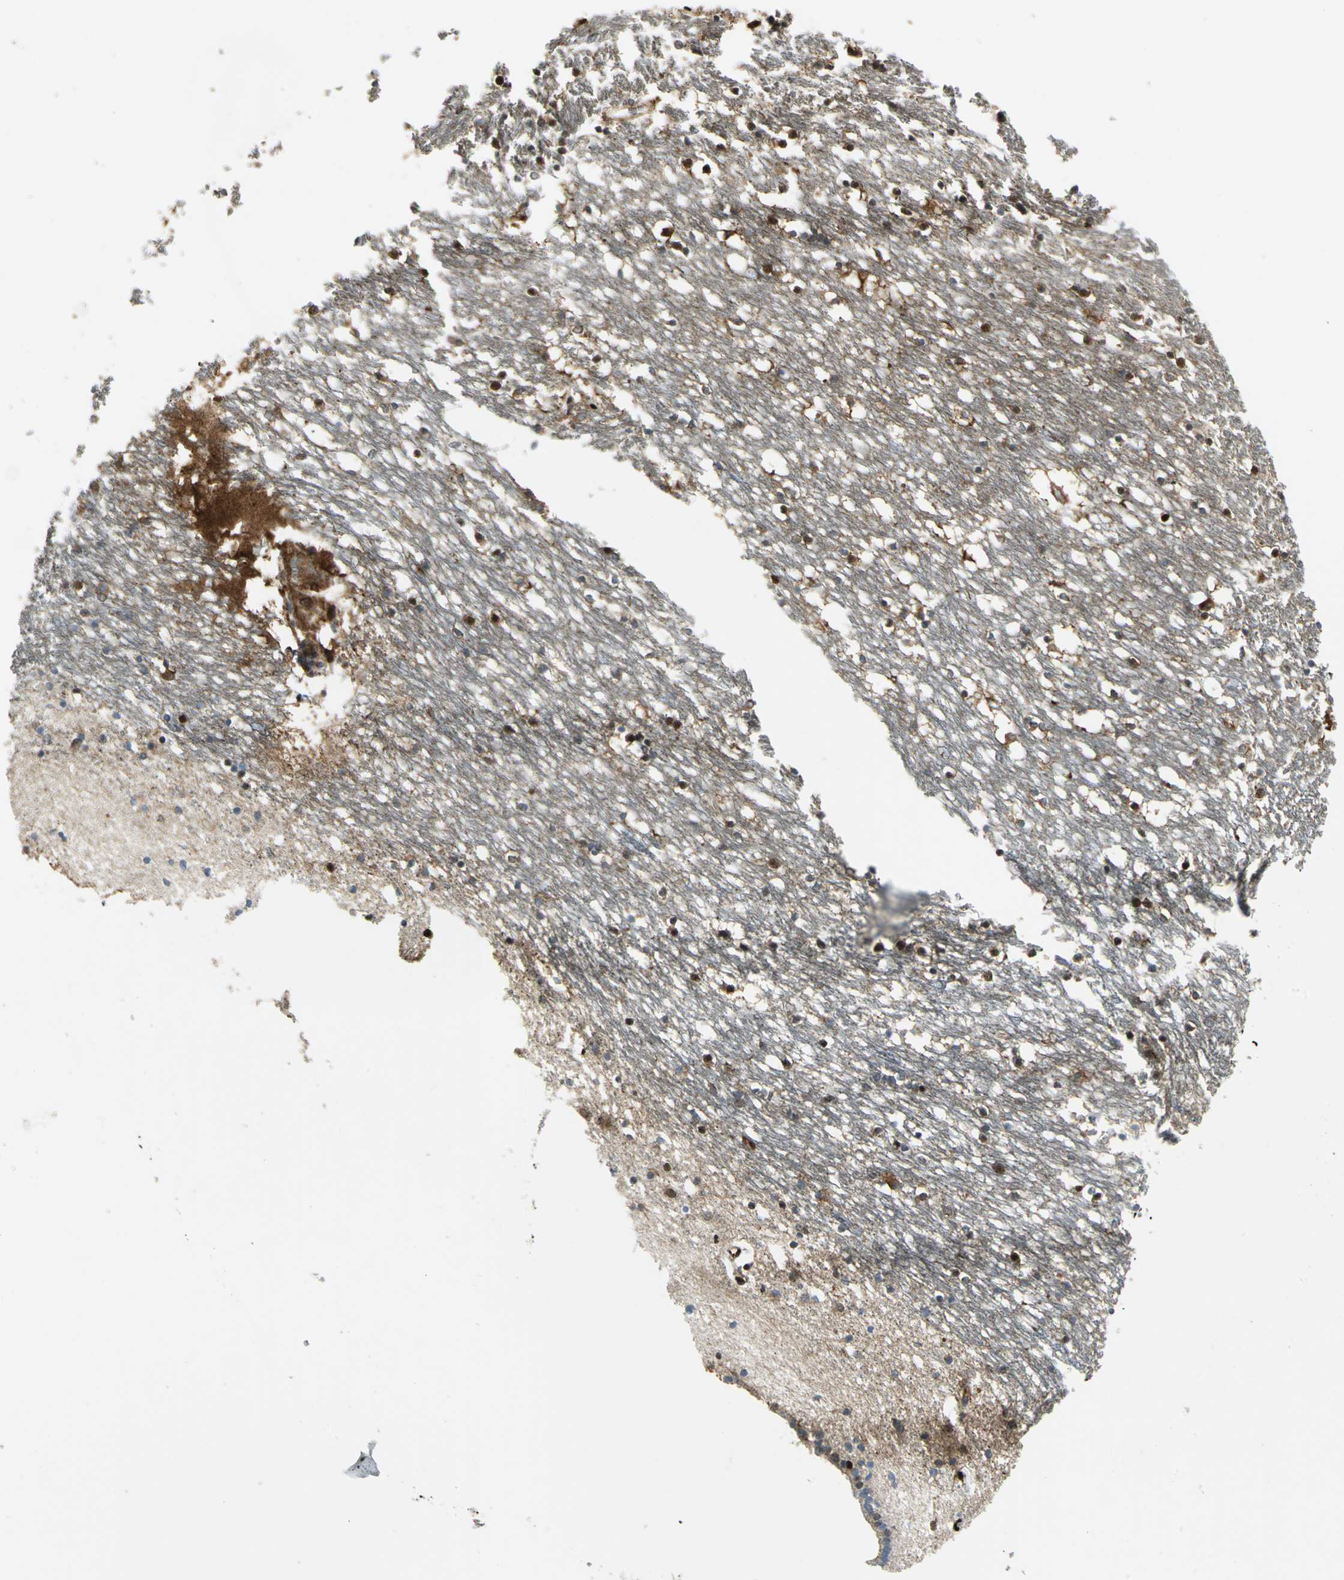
{"staining": {"intensity": "strong", "quantity": ">75%", "location": "cytoplasmic/membranous,nuclear"}, "tissue": "caudate", "cell_type": "Glial cells", "image_type": "normal", "snomed": [{"axis": "morphology", "description": "Normal tissue, NOS"}, {"axis": "topography", "description": "Lateral ventricle wall"}], "caption": "A high-resolution photomicrograph shows IHC staining of benign caudate, which reveals strong cytoplasmic/membranous,nuclear positivity in approximately >75% of glial cells.", "gene": "COPS5", "patient": {"sex": "male", "age": 45}}